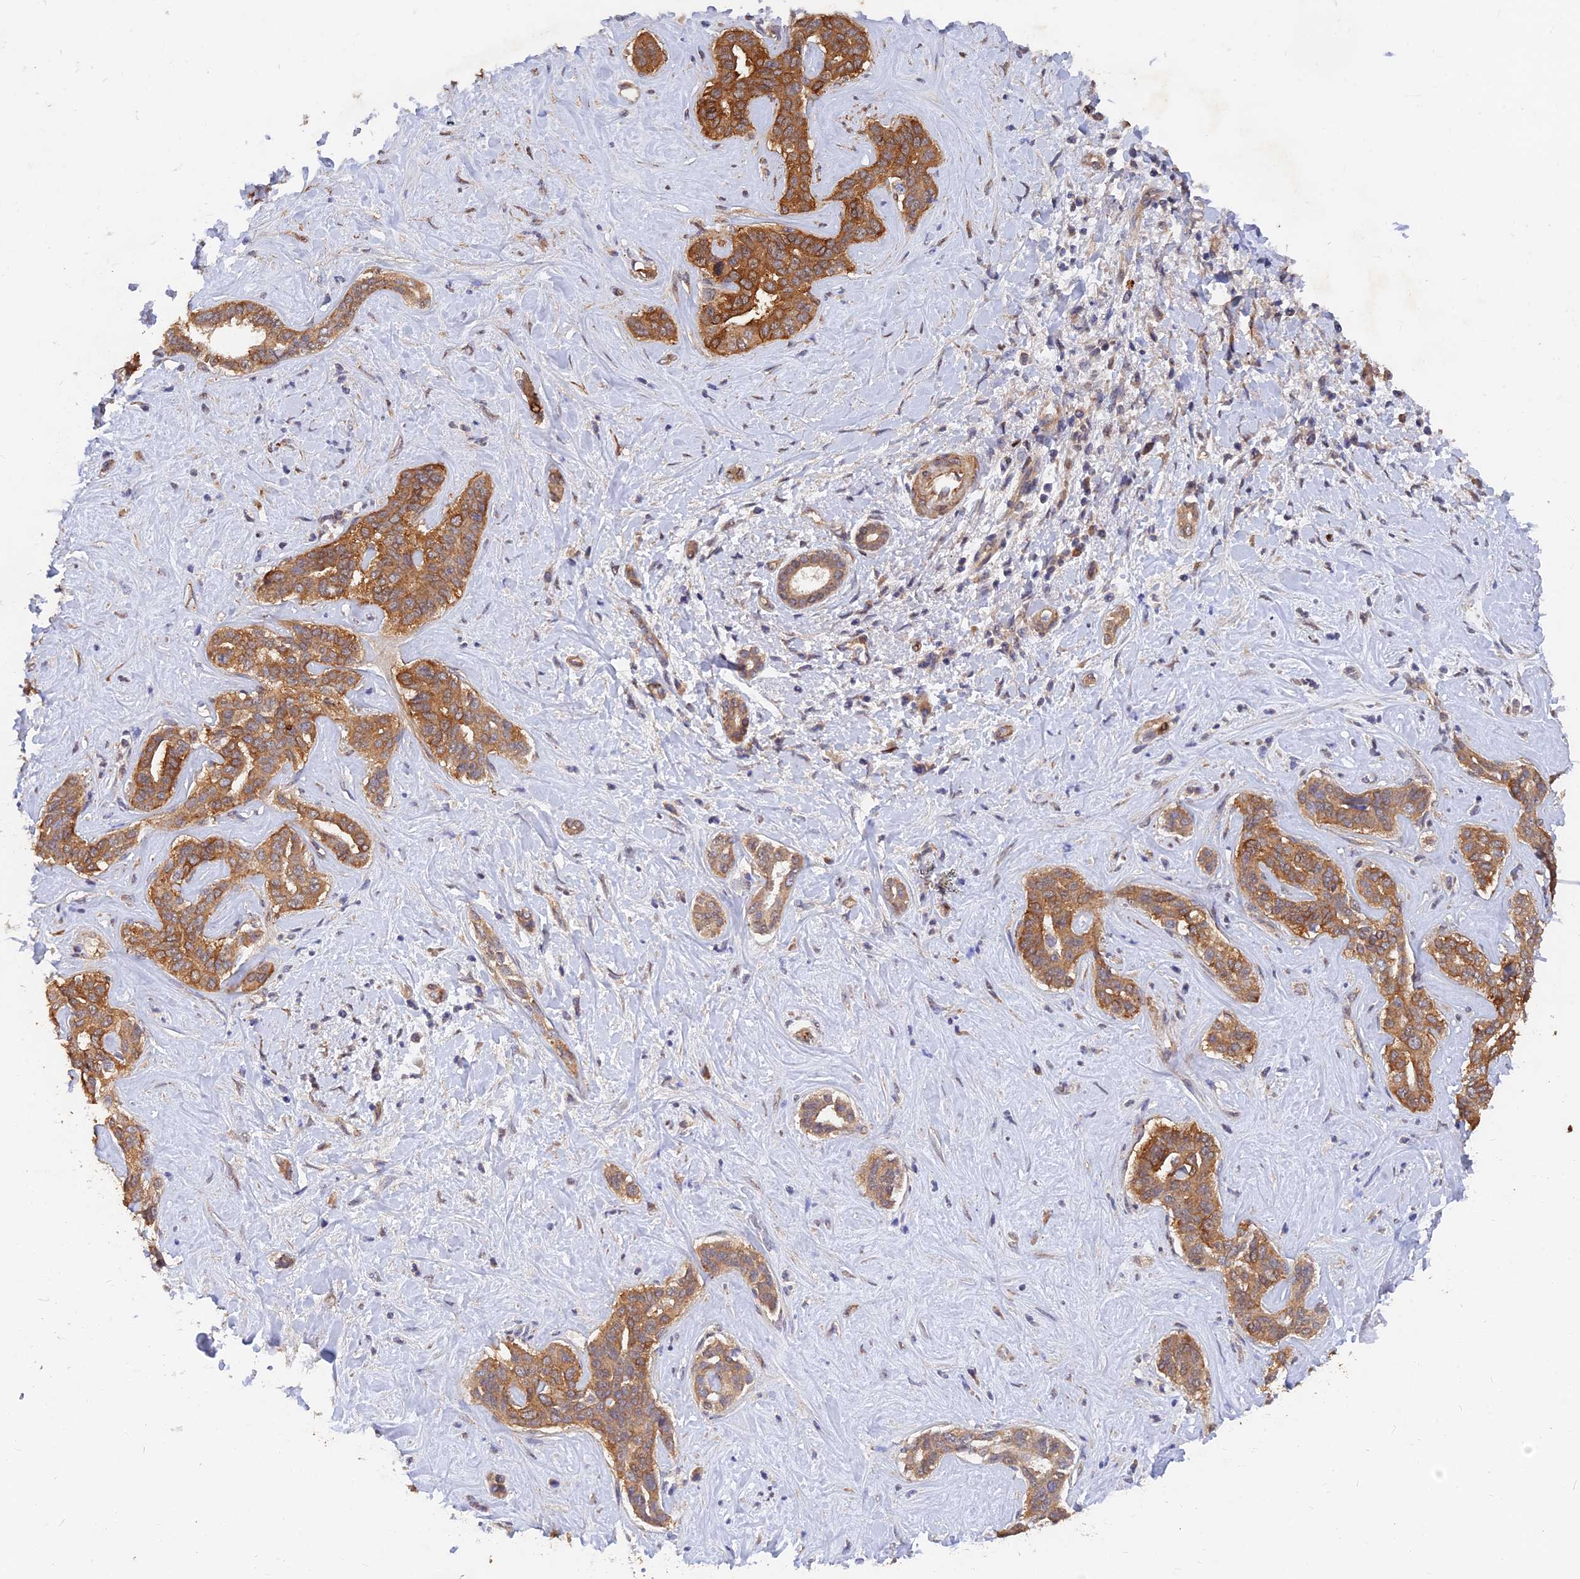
{"staining": {"intensity": "strong", "quantity": ">75%", "location": "cytoplasmic/membranous"}, "tissue": "liver cancer", "cell_type": "Tumor cells", "image_type": "cancer", "snomed": [{"axis": "morphology", "description": "Cholangiocarcinoma"}, {"axis": "topography", "description": "Liver"}], "caption": "Tumor cells display high levels of strong cytoplasmic/membranous expression in about >75% of cells in liver cholangiocarcinoma.", "gene": "SLC38A11", "patient": {"sex": "female", "age": 77}}